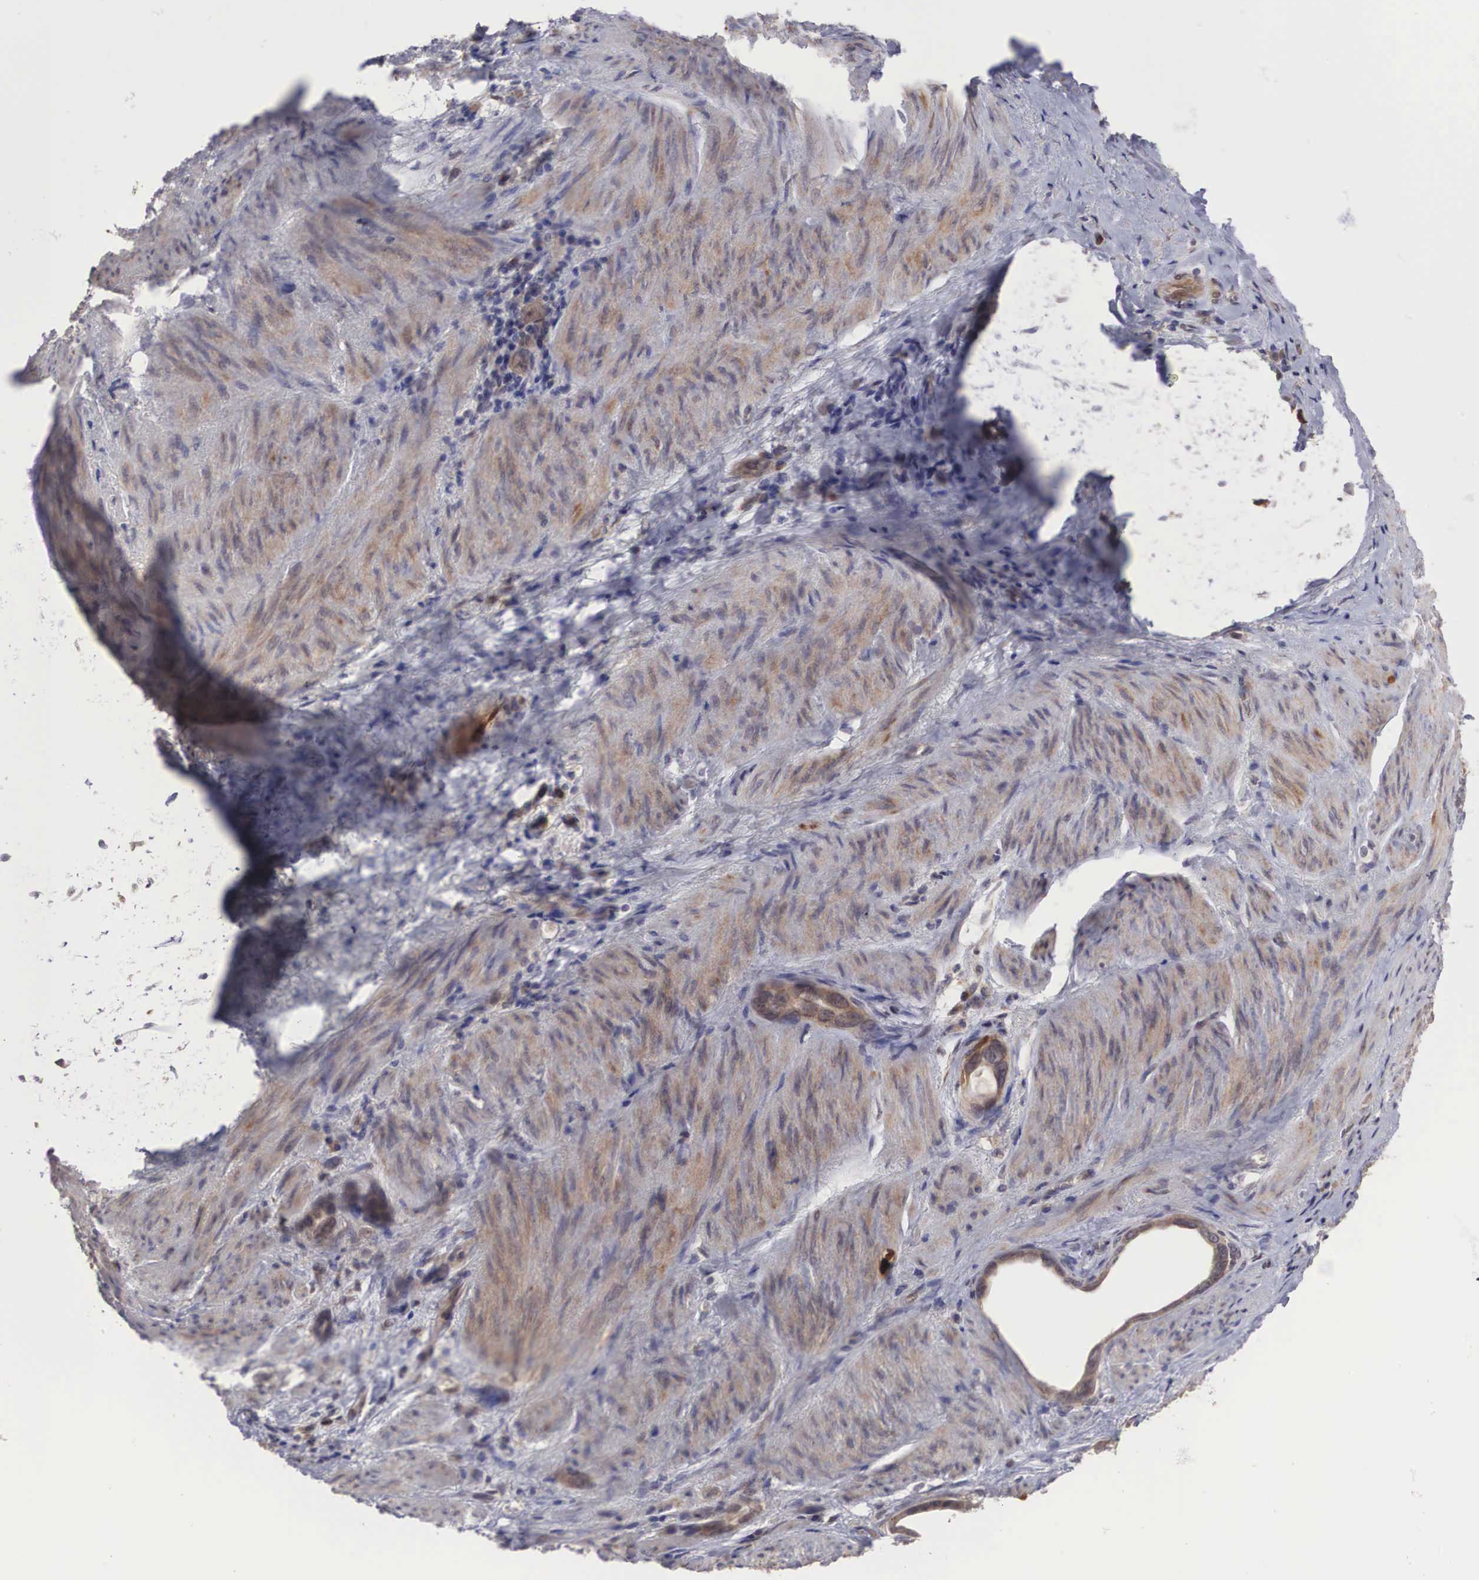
{"staining": {"intensity": "weak", "quantity": ">75%", "location": "cytoplasmic/membranous"}, "tissue": "stomach cancer", "cell_type": "Tumor cells", "image_type": "cancer", "snomed": [{"axis": "morphology", "description": "Adenocarcinoma, NOS"}, {"axis": "topography", "description": "Stomach"}], "caption": "This is a histology image of immunohistochemistry (IHC) staining of stomach adenocarcinoma, which shows weak positivity in the cytoplasmic/membranous of tumor cells.", "gene": "DNAJB7", "patient": {"sex": "male", "age": 78}}